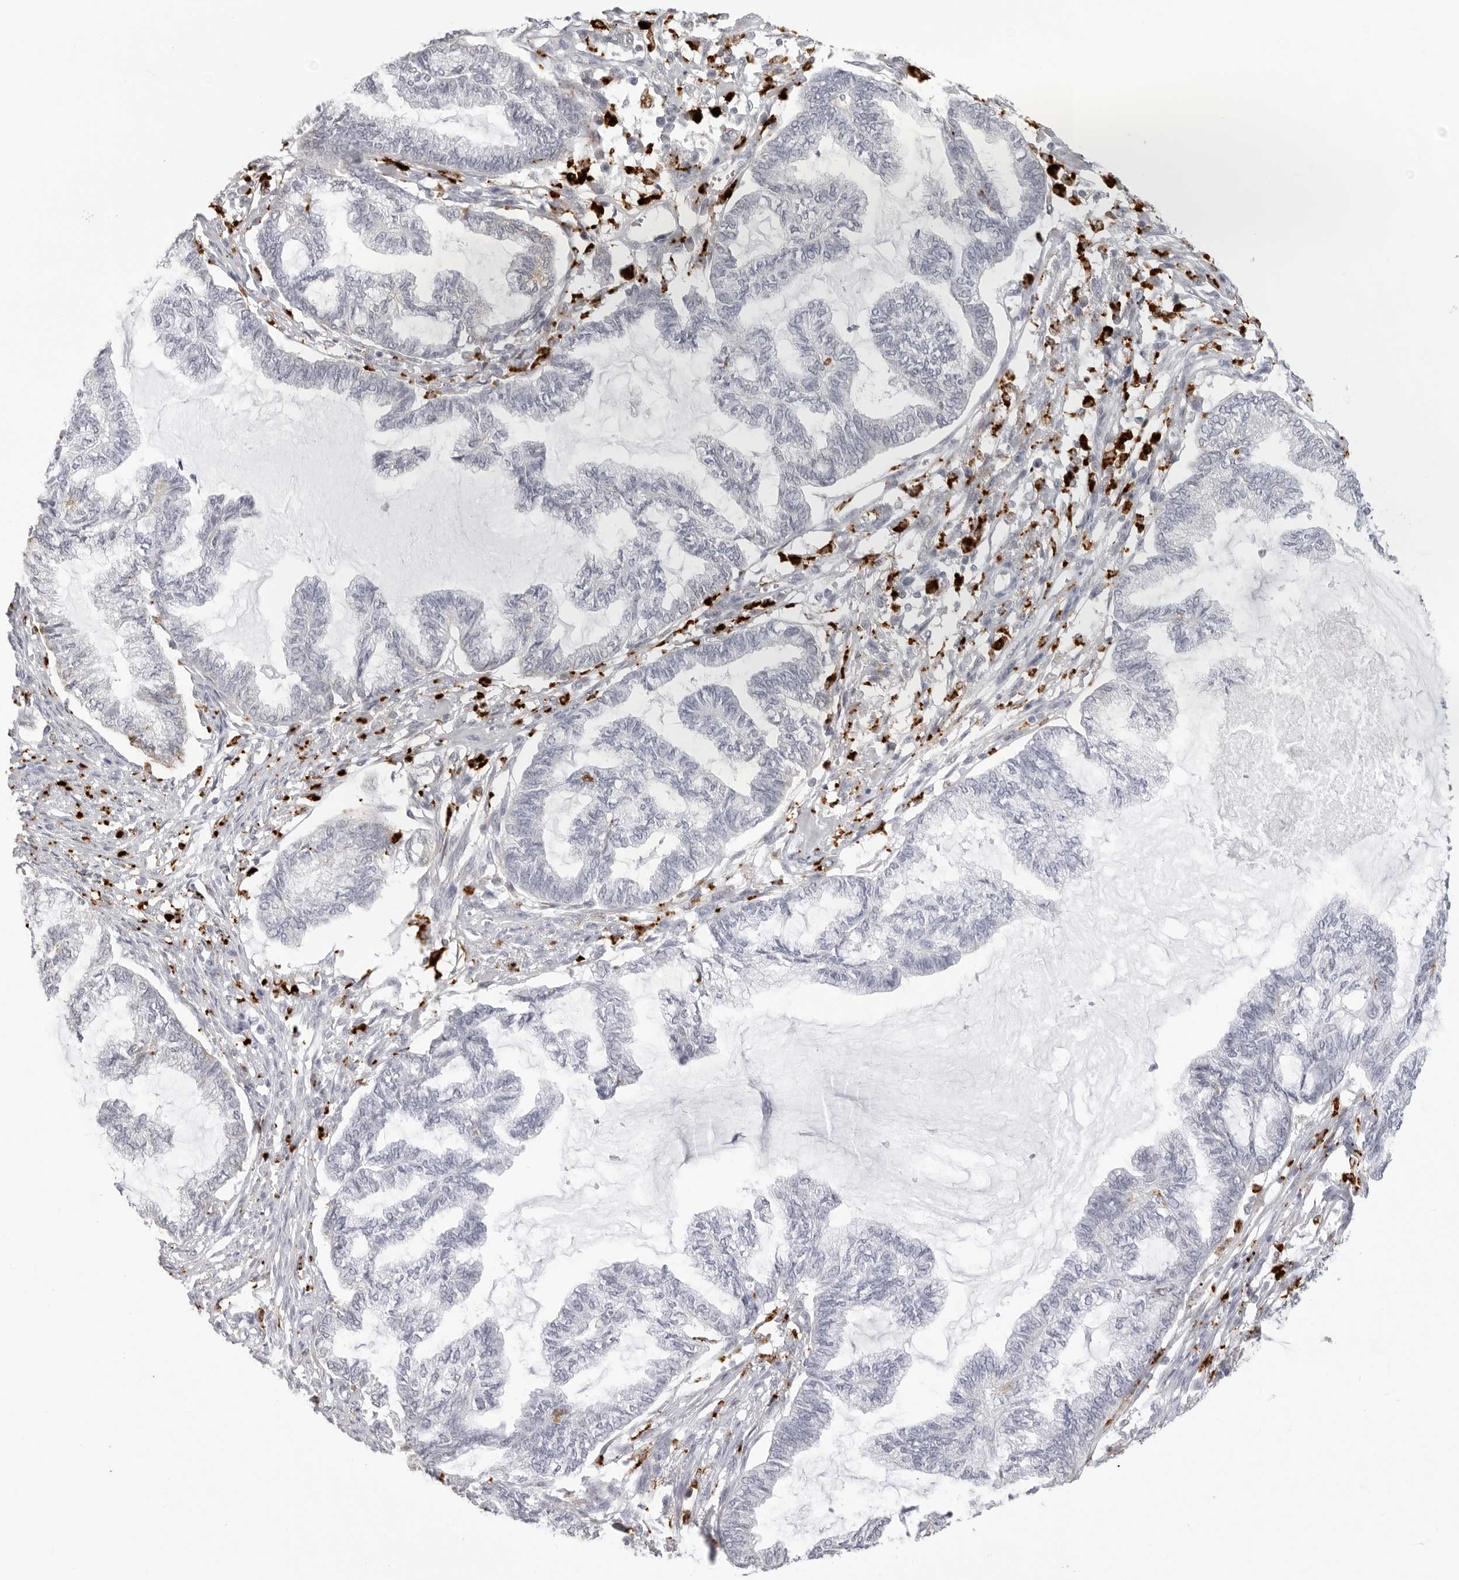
{"staining": {"intensity": "negative", "quantity": "none", "location": "none"}, "tissue": "endometrial cancer", "cell_type": "Tumor cells", "image_type": "cancer", "snomed": [{"axis": "morphology", "description": "Adenocarcinoma, NOS"}, {"axis": "topography", "description": "Endometrium"}], "caption": "Tumor cells show no significant protein expression in endometrial cancer.", "gene": "IL25", "patient": {"sex": "female", "age": 86}}